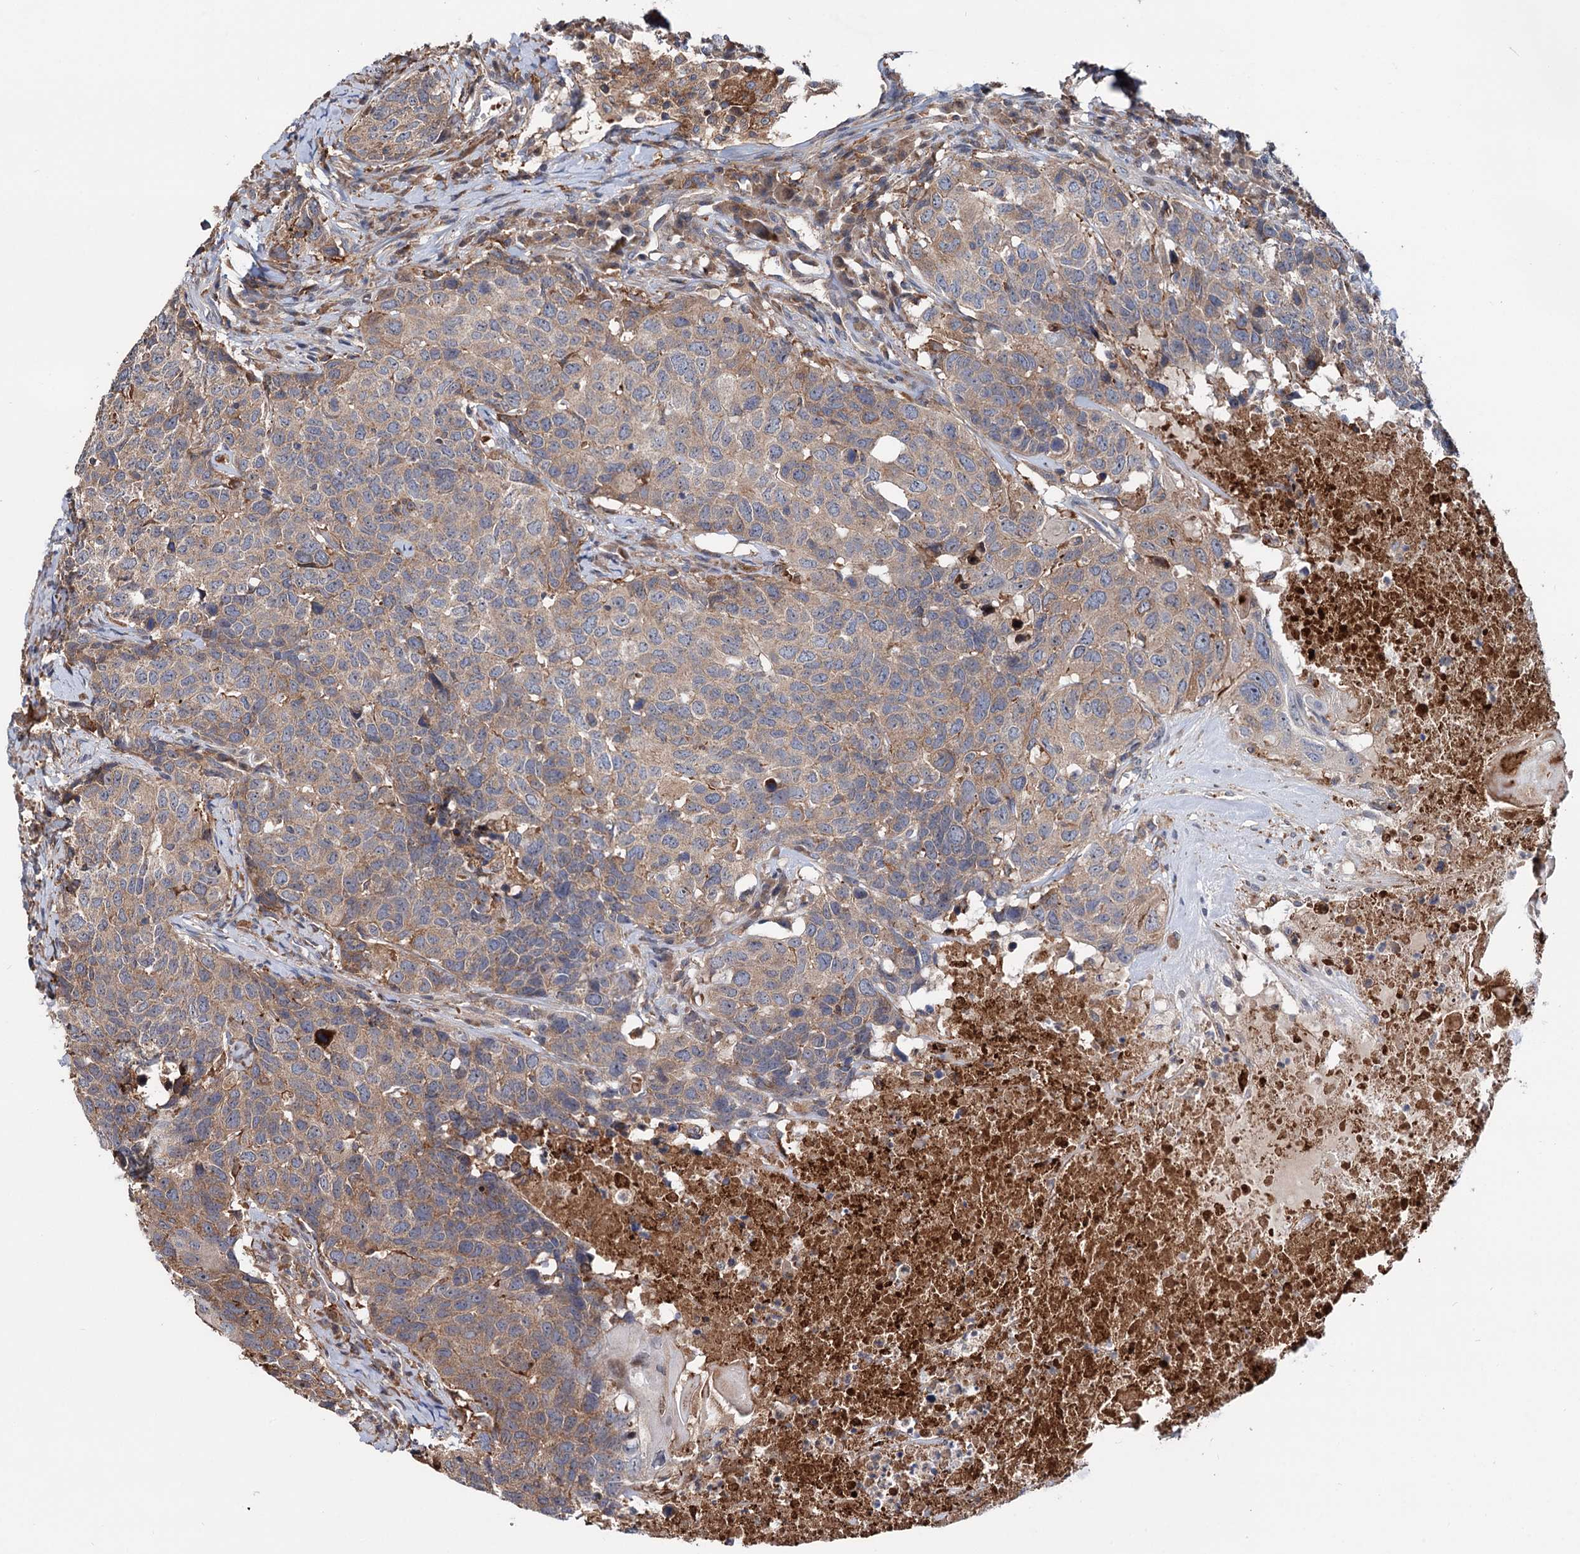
{"staining": {"intensity": "weak", "quantity": ">75%", "location": "cytoplasmic/membranous"}, "tissue": "head and neck cancer", "cell_type": "Tumor cells", "image_type": "cancer", "snomed": [{"axis": "morphology", "description": "Squamous cell carcinoma, NOS"}, {"axis": "topography", "description": "Head-Neck"}], "caption": "High-magnification brightfield microscopy of squamous cell carcinoma (head and neck) stained with DAB (3,3'-diaminobenzidine) (brown) and counterstained with hematoxylin (blue). tumor cells exhibit weak cytoplasmic/membranous expression is appreciated in approximately>75% of cells. The staining was performed using DAB to visualize the protein expression in brown, while the nuclei were stained in blue with hematoxylin (Magnification: 20x).", "gene": "RNF111", "patient": {"sex": "male", "age": 66}}